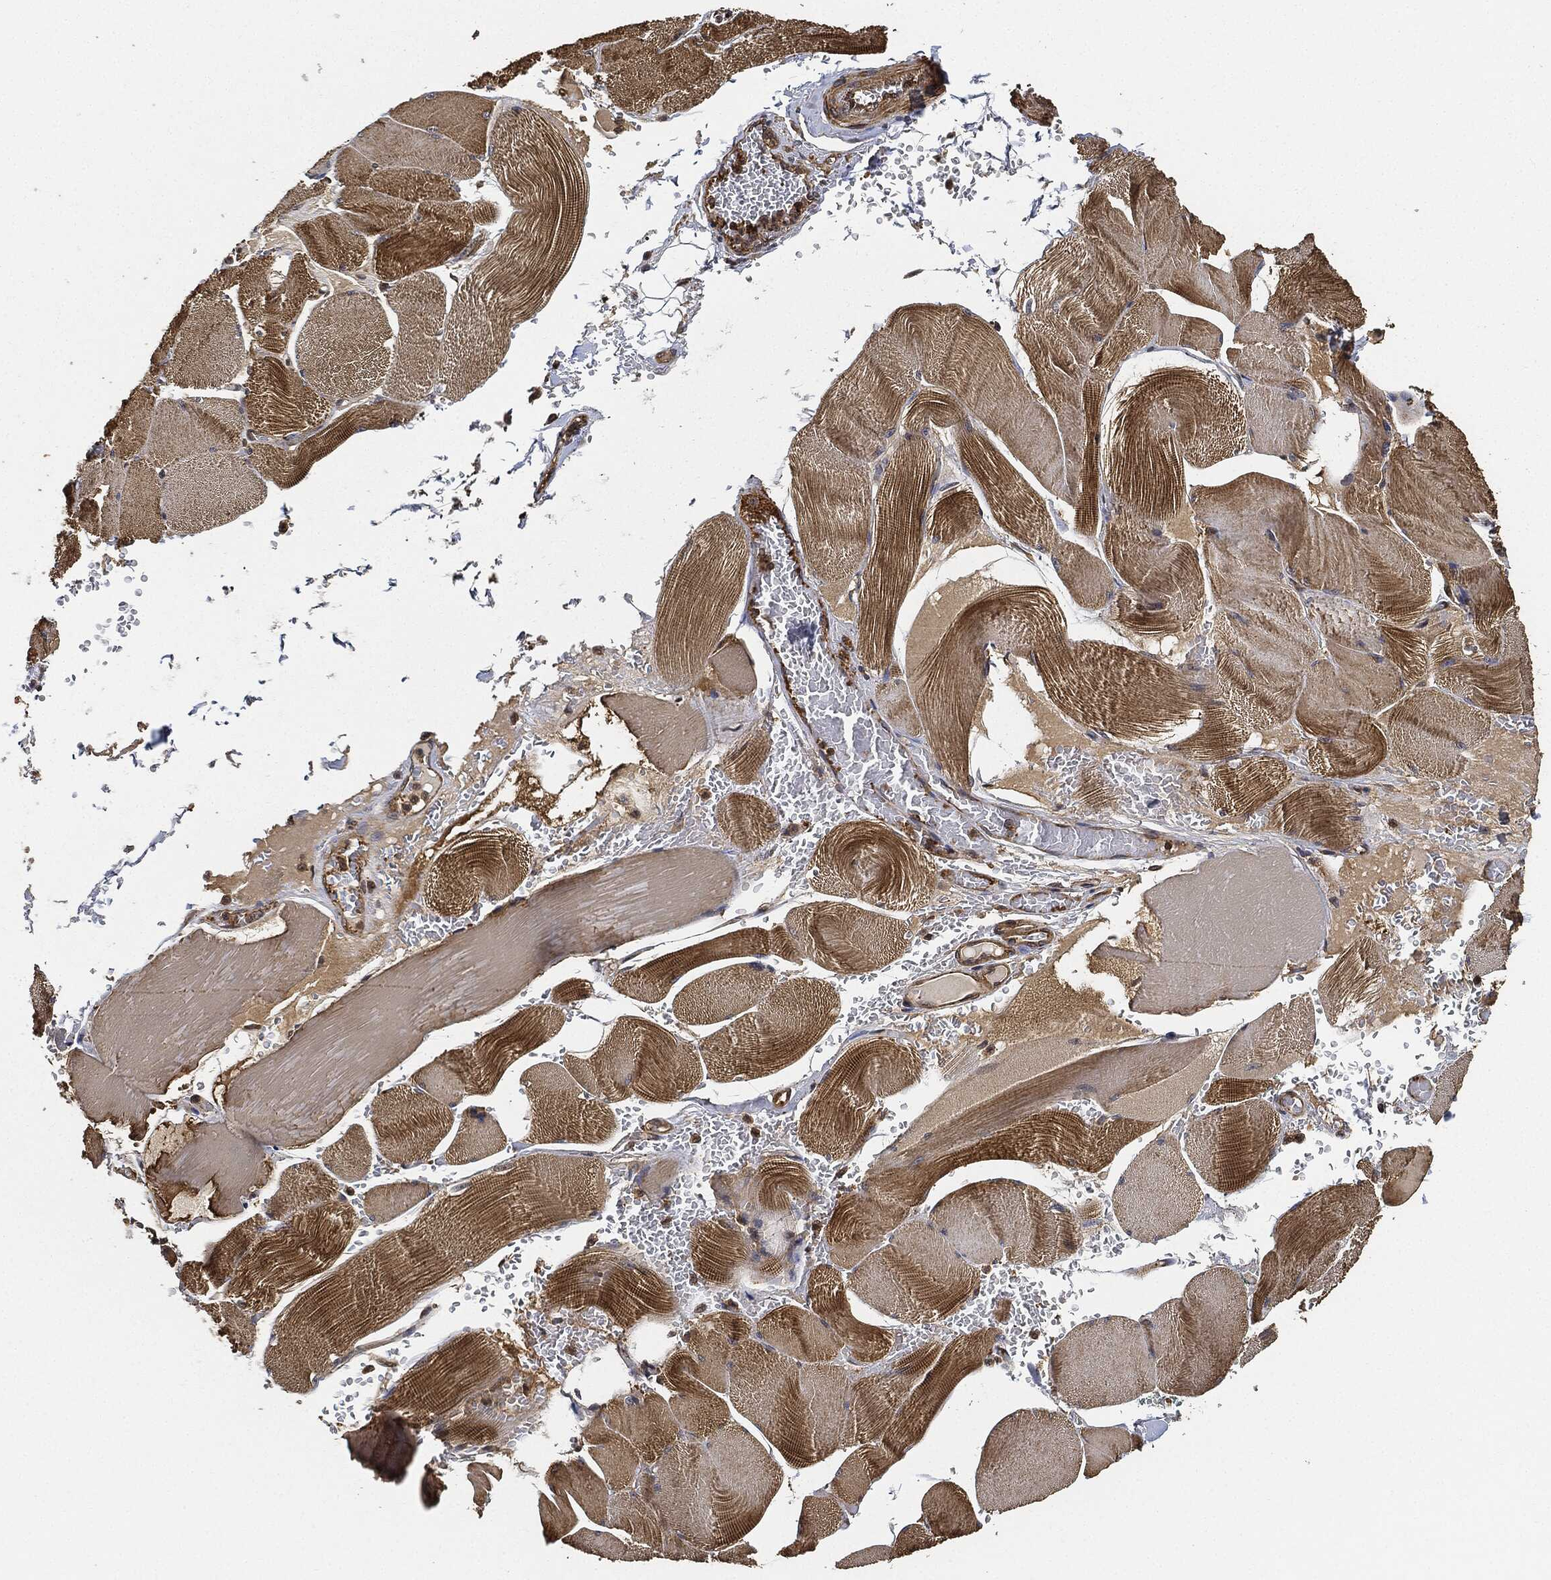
{"staining": {"intensity": "moderate", "quantity": "25%-75%", "location": "cytoplasmic/membranous"}, "tissue": "skeletal muscle", "cell_type": "Myocytes", "image_type": "normal", "snomed": [{"axis": "morphology", "description": "Normal tissue, NOS"}, {"axis": "topography", "description": "Skeletal muscle"}], "caption": "Skeletal muscle stained for a protein (brown) displays moderate cytoplasmic/membranous positive staining in approximately 25%-75% of myocytes.", "gene": "CEP290", "patient": {"sex": "male", "age": 56}}